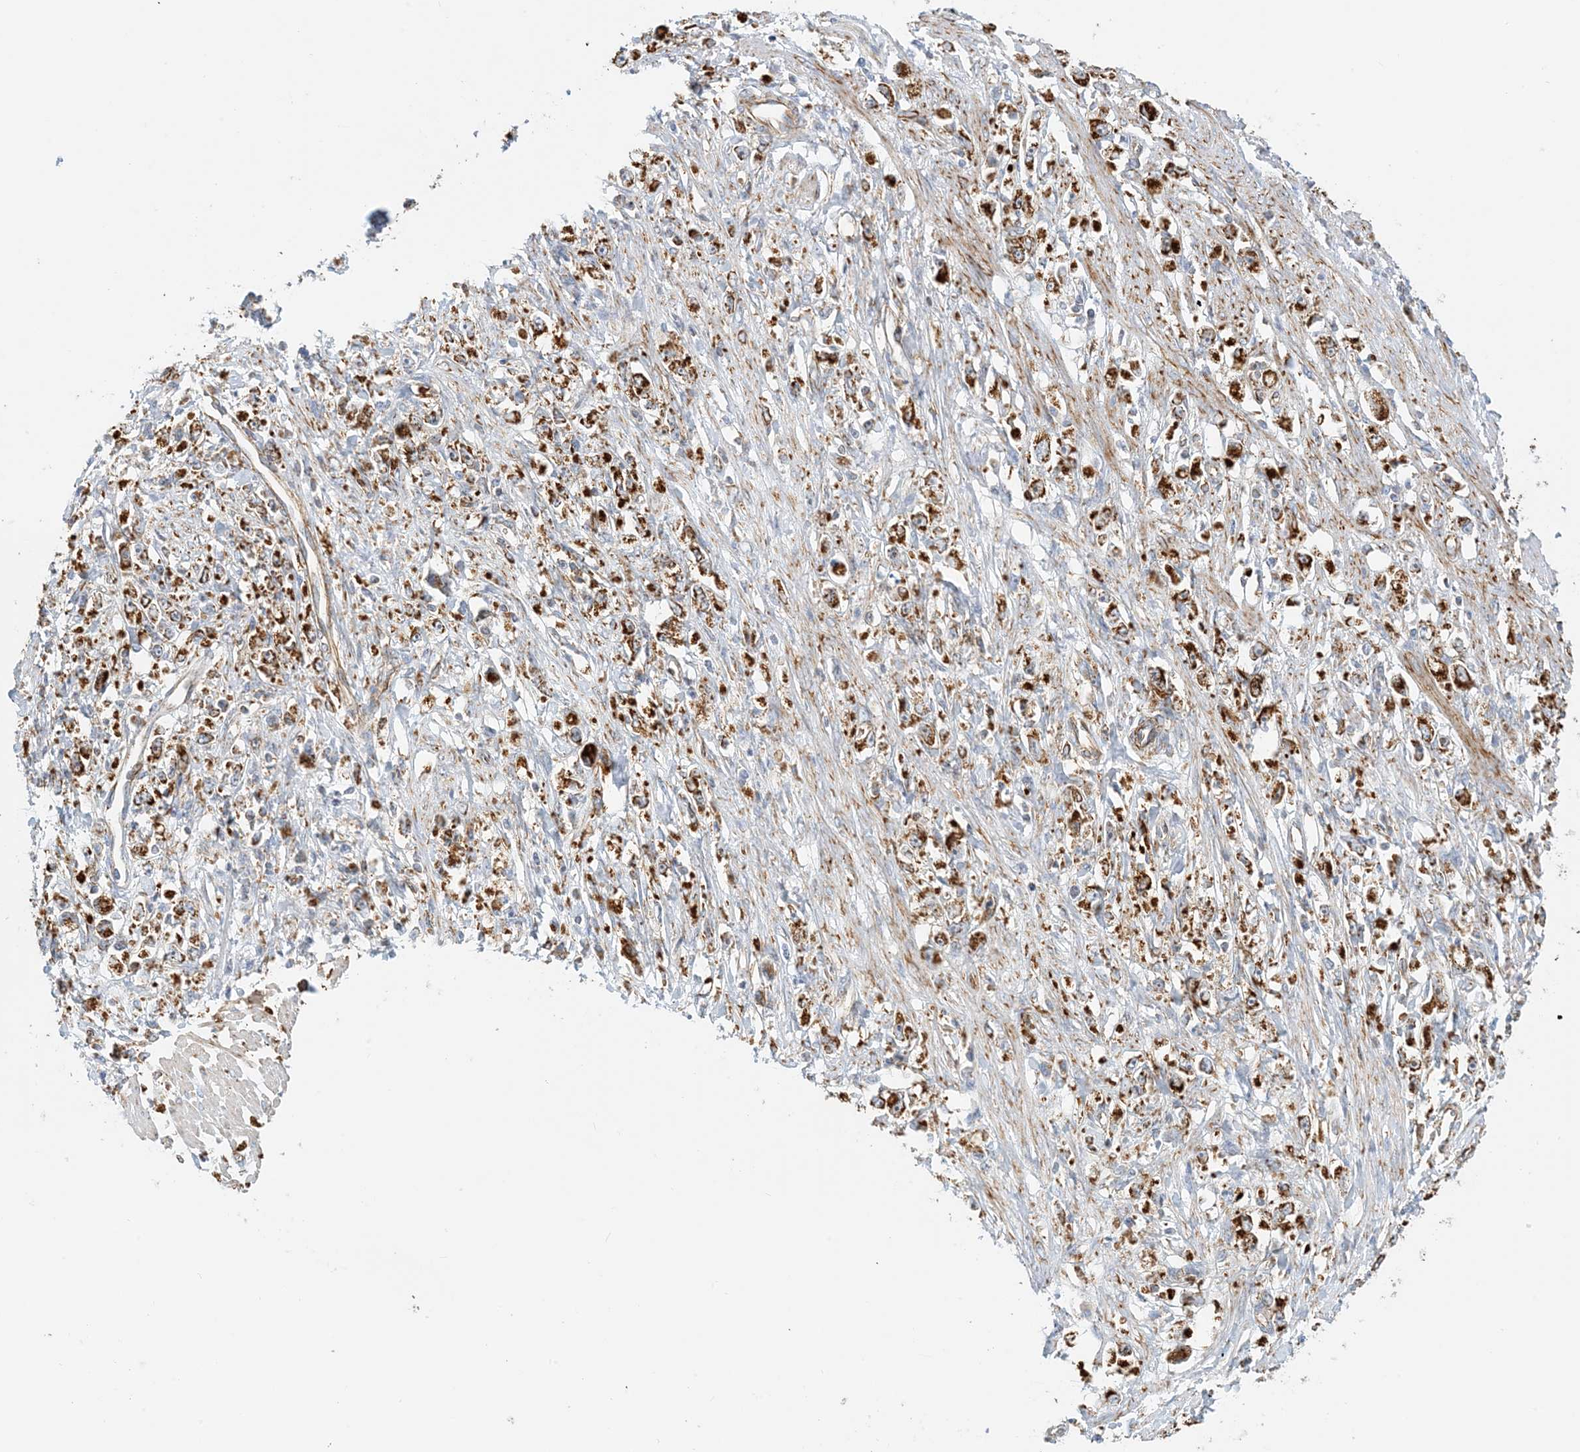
{"staining": {"intensity": "strong", "quantity": ">75%", "location": "cytoplasmic/membranous"}, "tissue": "stomach cancer", "cell_type": "Tumor cells", "image_type": "cancer", "snomed": [{"axis": "morphology", "description": "Adenocarcinoma, NOS"}, {"axis": "topography", "description": "Stomach"}], "caption": "Immunohistochemistry (DAB) staining of adenocarcinoma (stomach) reveals strong cytoplasmic/membranous protein positivity in approximately >75% of tumor cells.", "gene": "COA3", "patient": {"sex": "female", "age": 59}}